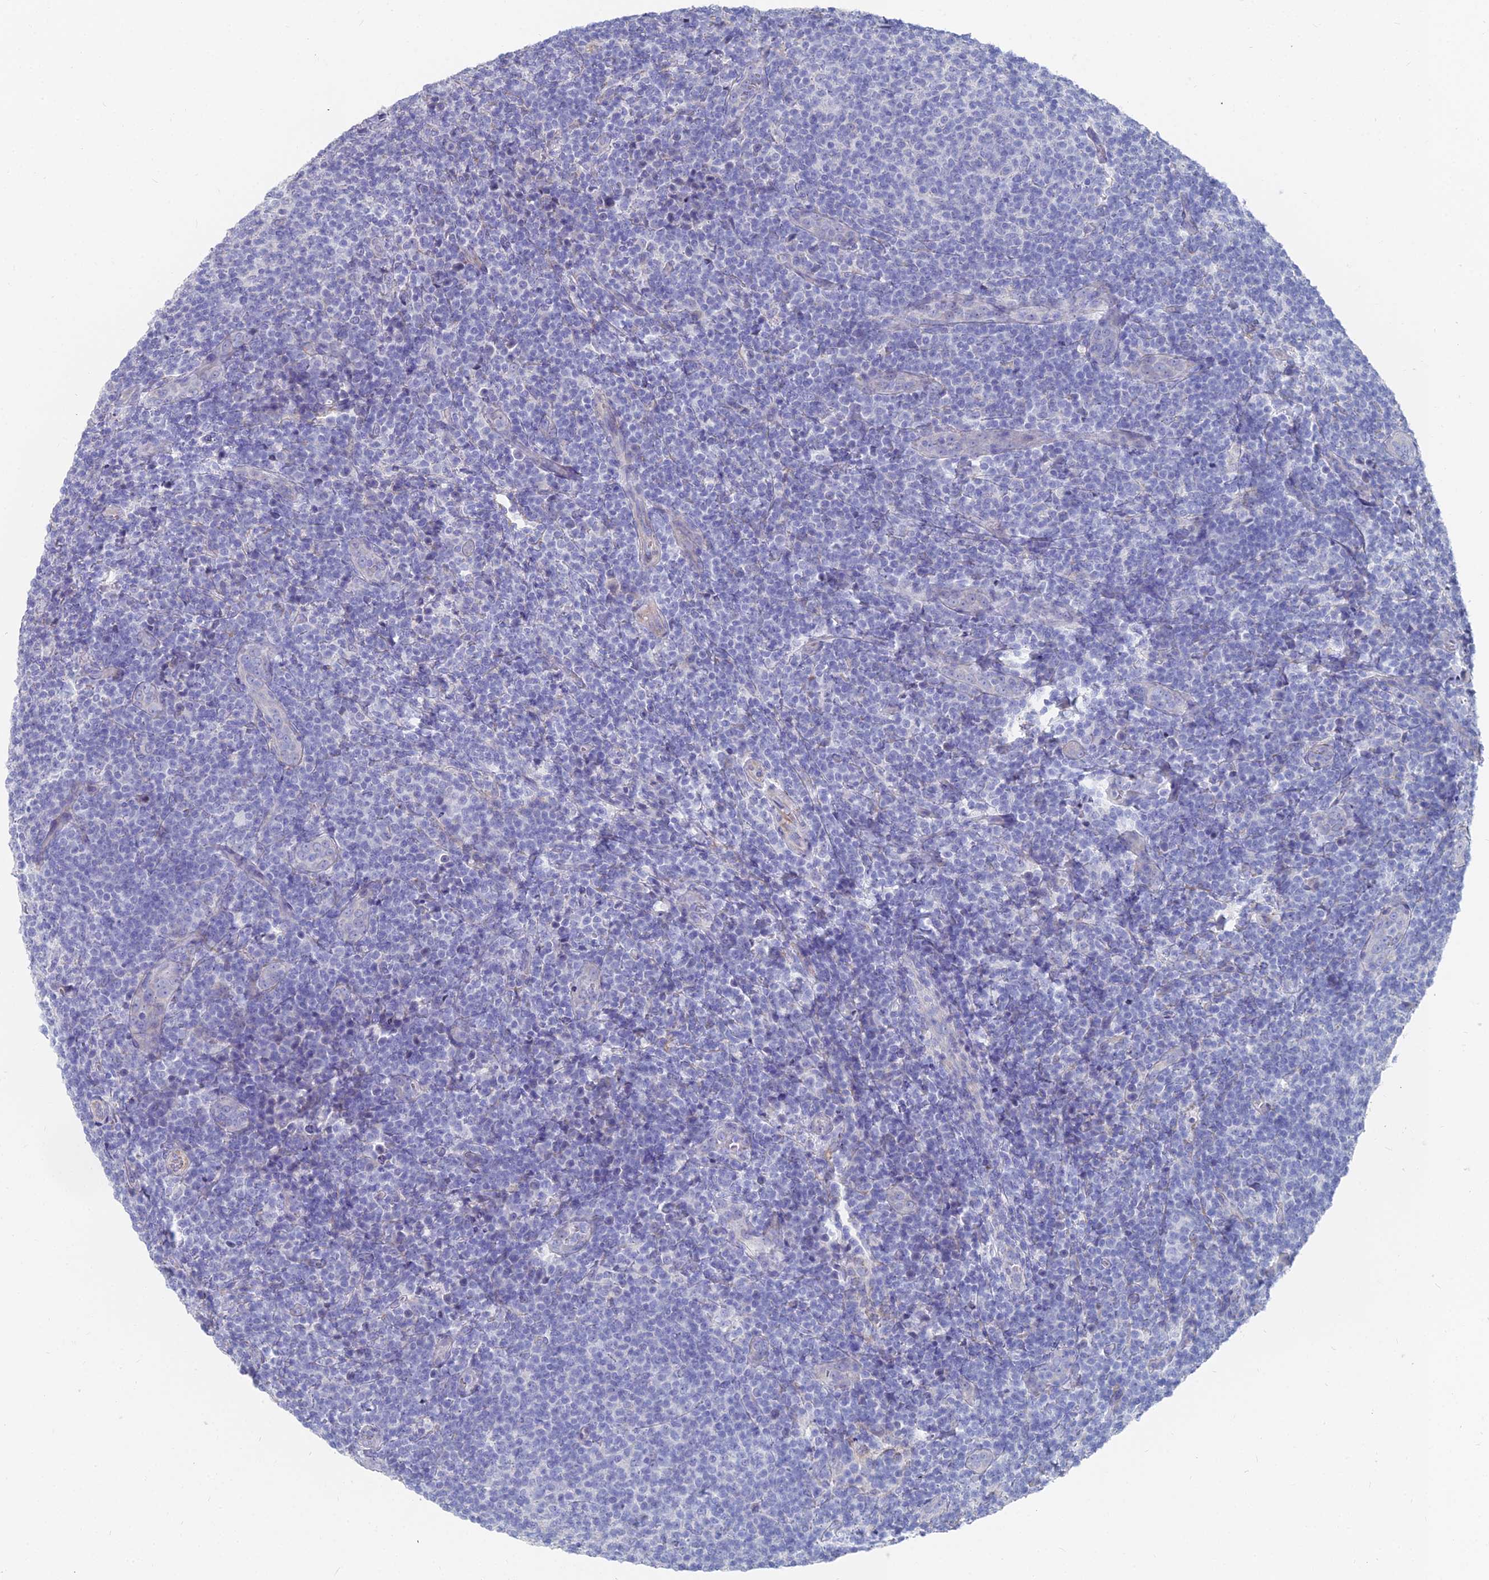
{"staining": {"intensity": "negative", "quantity": "none", "location": "none"}, "tissue": "lymphoma", "cell_type": "Tumor cells", "image_type": "cancer", "snomed": [{"axis": "morphology", "description": "Malignant lymphoma, non-Hodgkin's type, Low grade"}, {"axis": "topography", "description": "Lymph node"}], "caption": "This is a histopathology image of IHC staining of lymphoma, which shows no expression in tumor cells.", "gene": "TNNT3", "patient": {"sex": "male", "age": 66}}